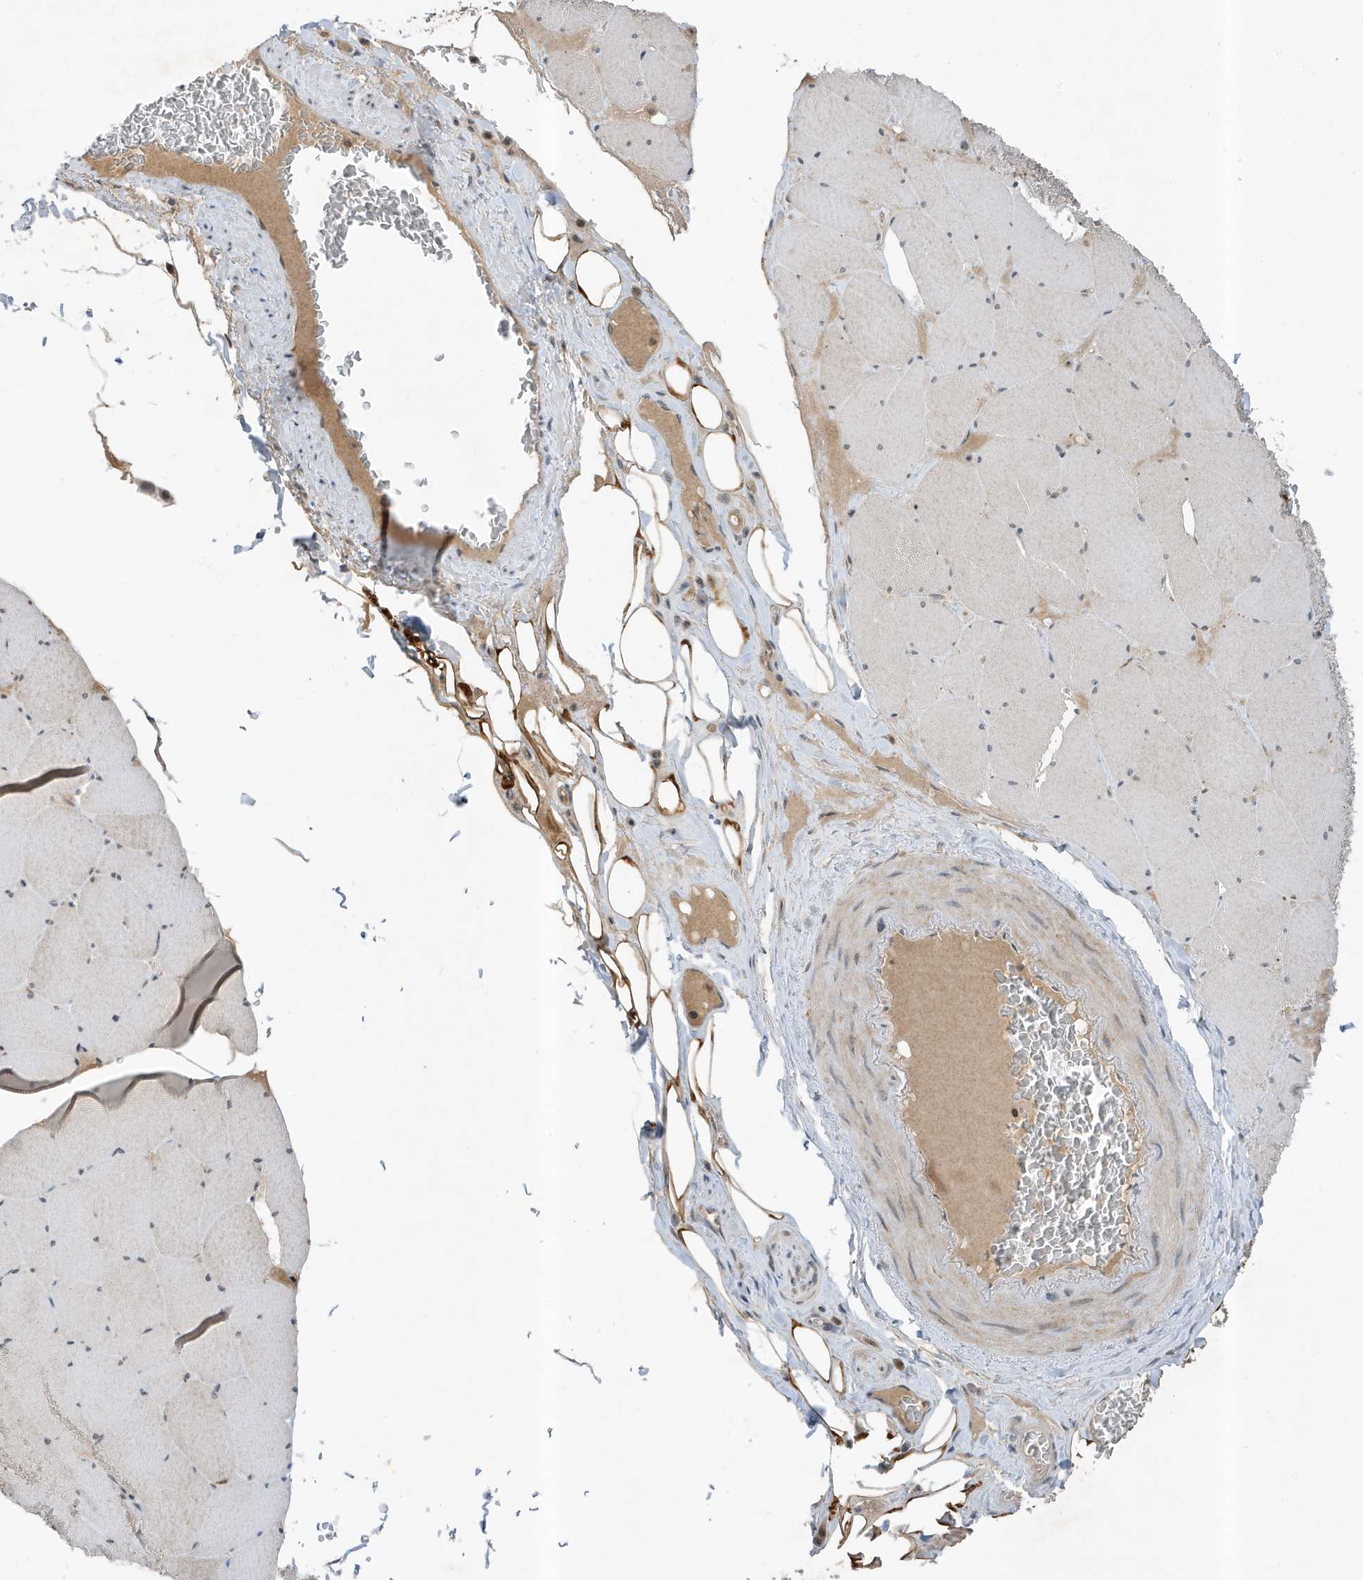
{"staining": {"intensity": "weak", "quantity": "<25%", "location": "cytoplasmic/membranous"}, "tissue": "skeletal muscle", "cell_type": "Myocytes", "image_type": "normal", "snomed": [{"axis": "morphology", "description": "Normal tissue, NOS"}, {"axis": "topography", "description": "Skeletal muscle"}, {"axis": "topography", "description": "Head-Neck"}], "caption": "The micrograph displays no significant expression in myocytes of skeletal muscle.", "gene": "MAST3", "patient": {"sex": "male", "age": 66}}